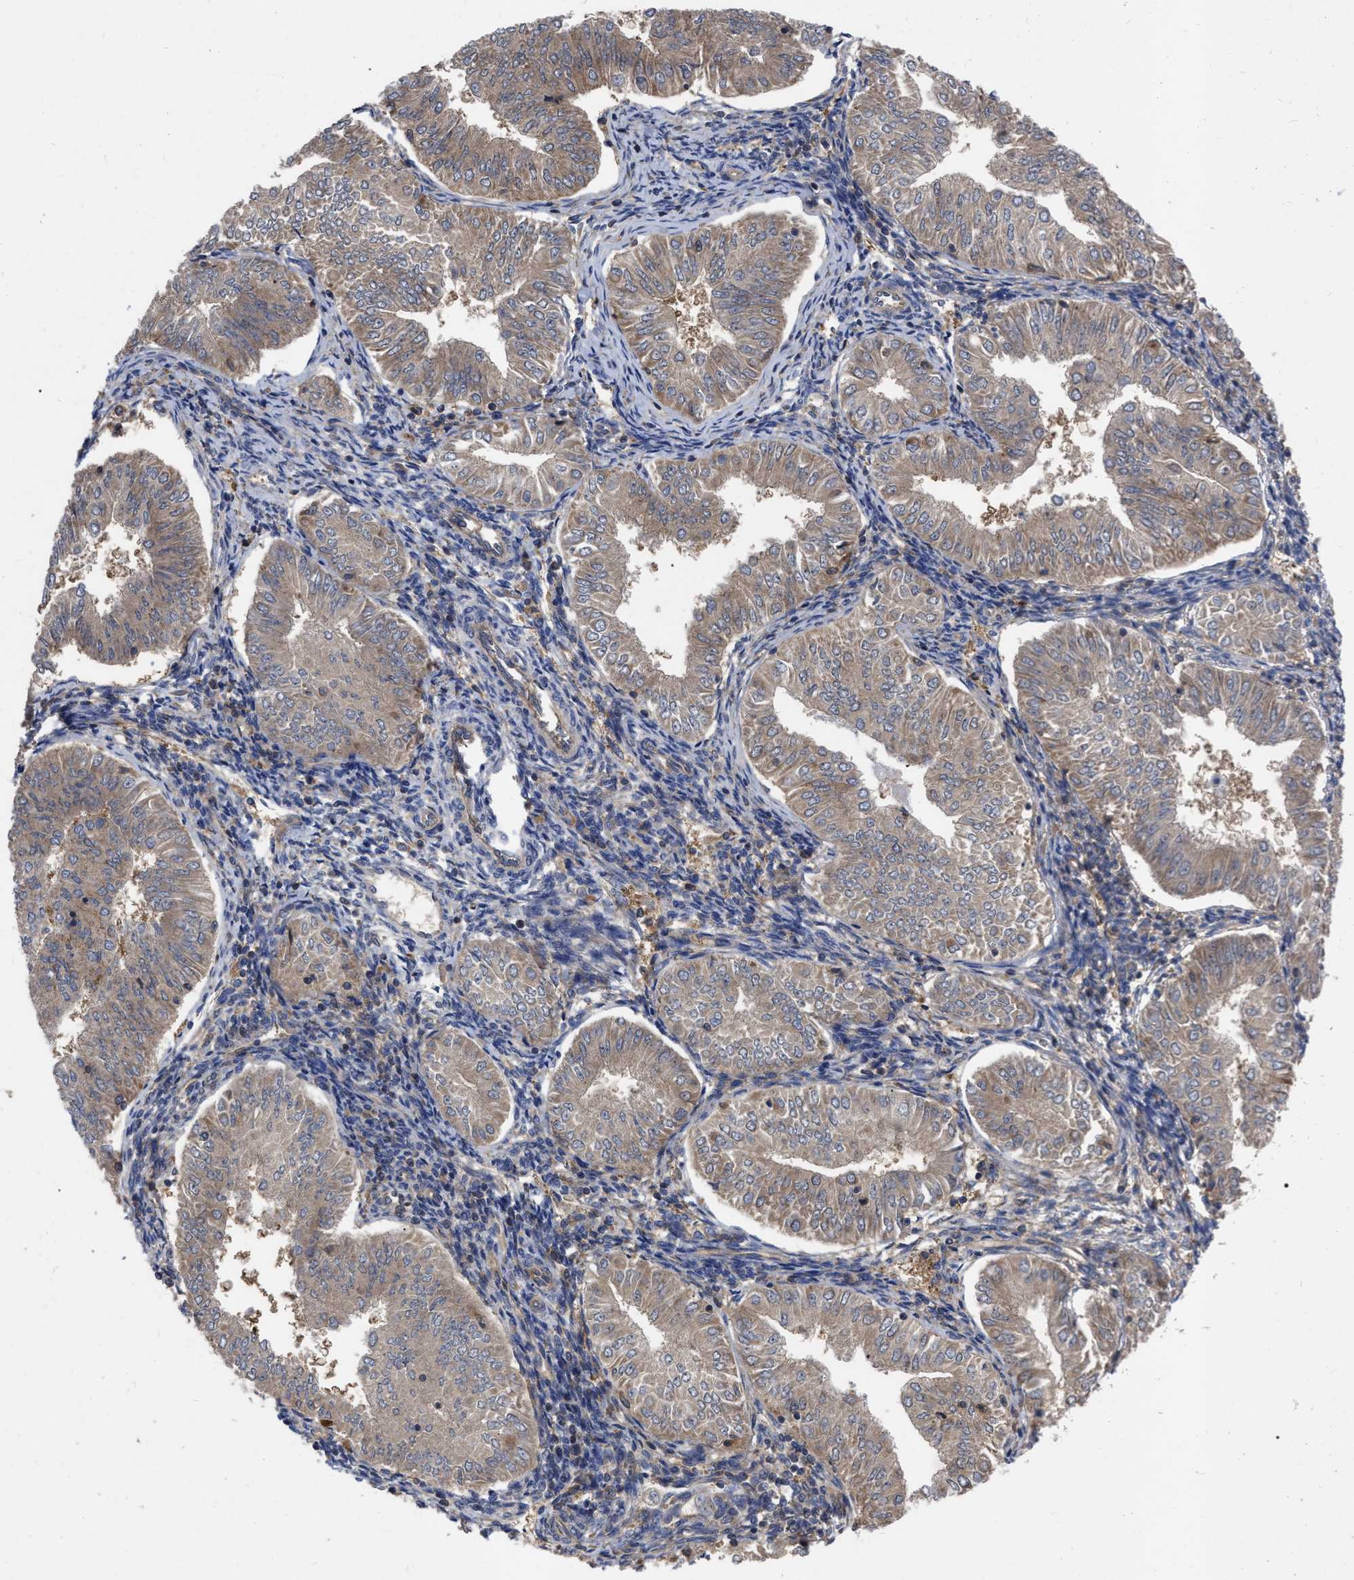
{"staining": {"intensity": "moderate", "quantity": "25%-75%", "location": "cytoplasmic/membranous"}, "tissue": "endometrial cancer", "cell_type": "Tumor cells", "image_type": "cancer", "snomed": [{"axis": "morphology", "description": "Normal tissue, NOS"}, {"axis": "morphology", "description": "Adenocarcinoma, NOS"}, {"axis": "topography", "description": "Endometrium"}], "caption": "Moderate cytoplasmic/membranous expression for a protein is present in approximately 25%-75% of tumor cells of endometrial cancer (adenocarcinoma) using immunohistochemistry.", "gene": "CDKN2C", "patient": {"sex": "female", "age": 53}}